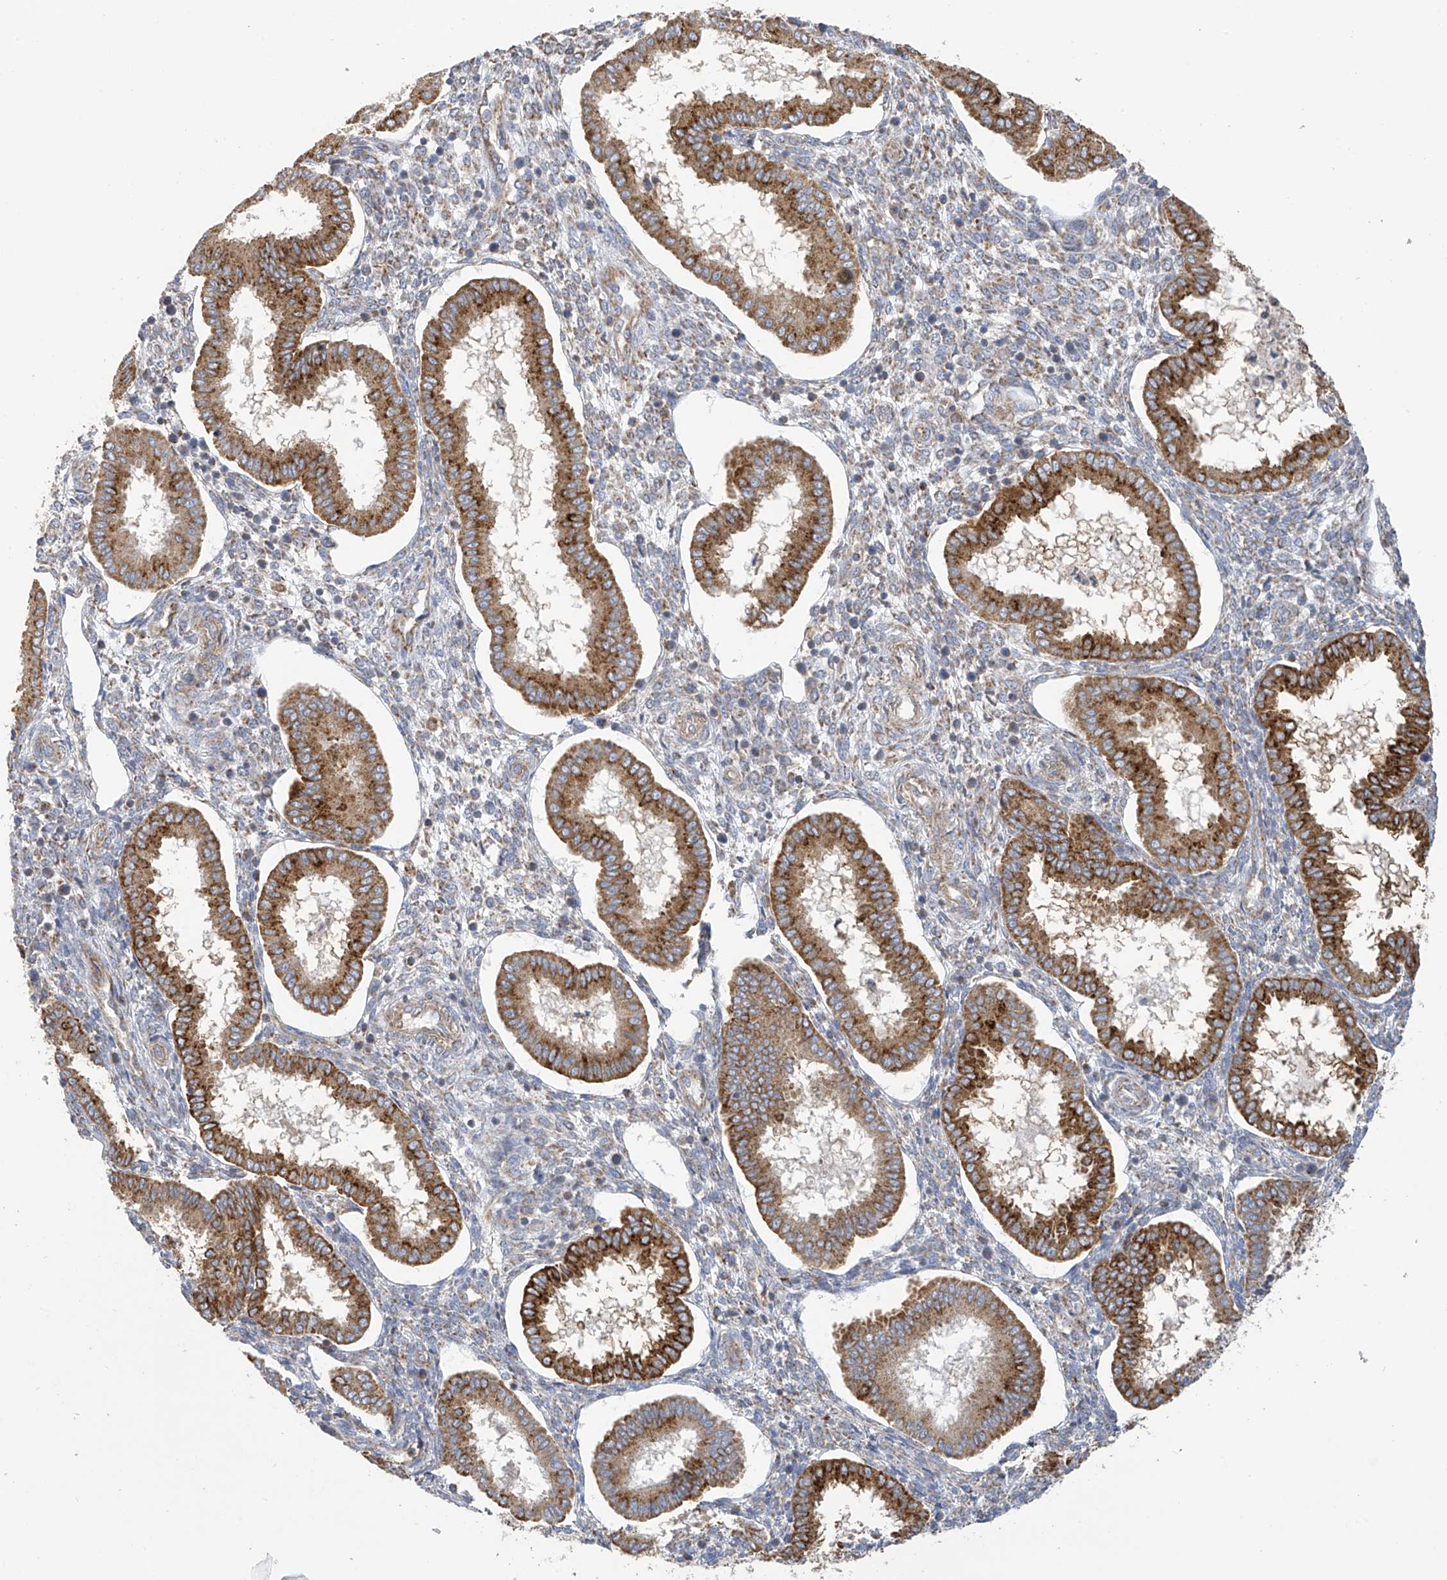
{"staining": {"intensity": "weak", "quantity": "<25%", "location": "cytoplasmic/membranous"}, "tissue": "endometrium", "cell_type": "Cells in endometrial stroma", "image_type": "normal", "snomed": [{"axis": "morphology", "description": "Normal tissue, NOS"}, {"axis": "topography", "description": "Endometrium"}], "caption": "High power microscopy image of an immunohistochemistry micrograph of benign endometrium, revealing no significant expression in cells in endometrial stroma.", "gene": "ITM2B", "patient": {"sex": "female", "age": 24}}